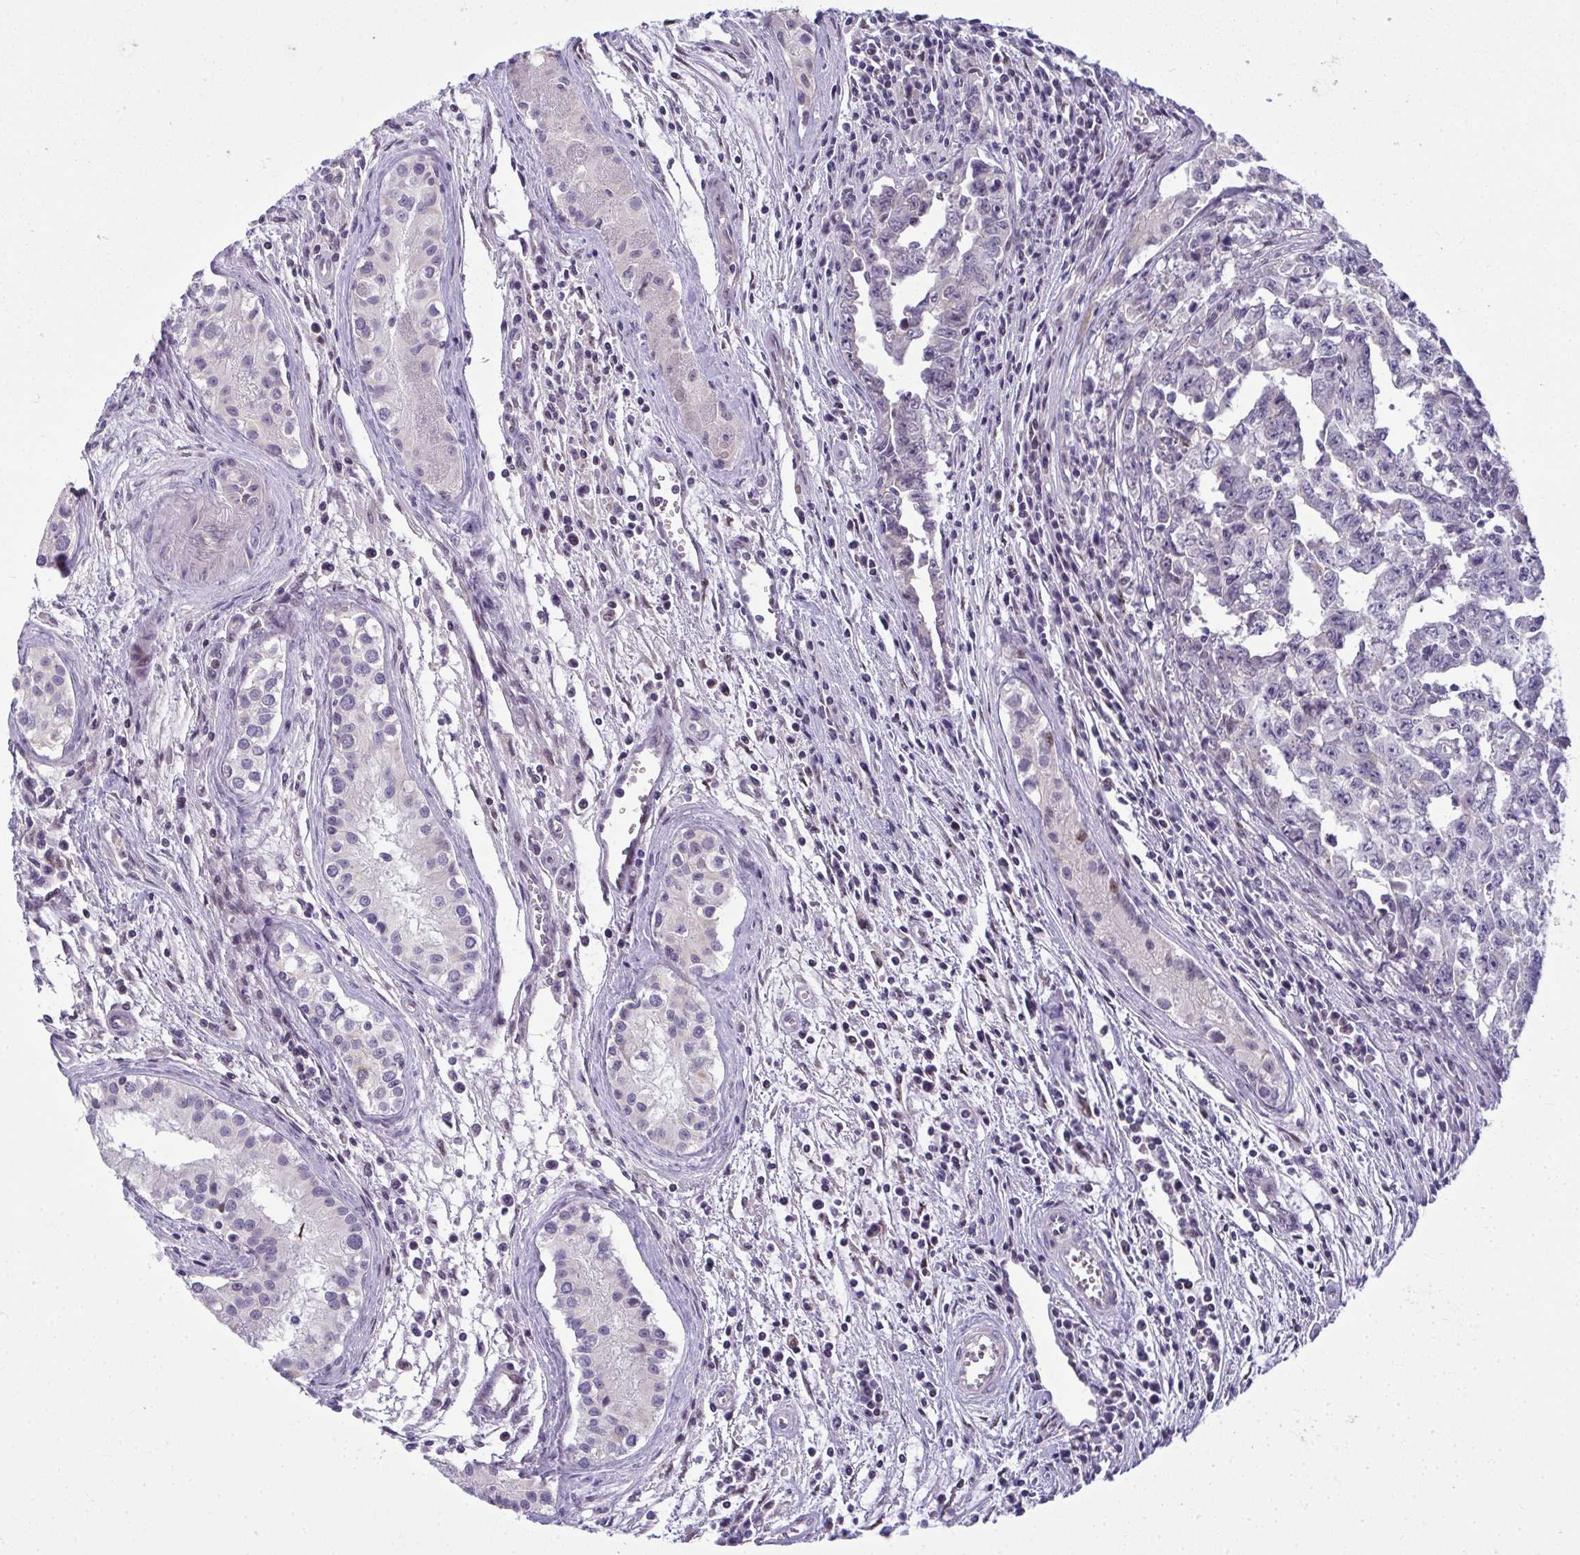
{"staining": {"intensity": "negative", "quantity": "none", "location": "none"}, "tissue": "testis cancer", "cell_type": "Tumor cells", "image_type": "cancer", "snomed": [{"axis": "morphology", "description": "Carcinoma, Embryonal, NOS"}, {"axis": "topography", "description": "Testis"}], "caption": "This is an immunohistochemistry histopathology image of testis cancer. There is no expression in tumor cells.", "gene": "ODF1", "patient": {"sex": "male", "age": 24}}